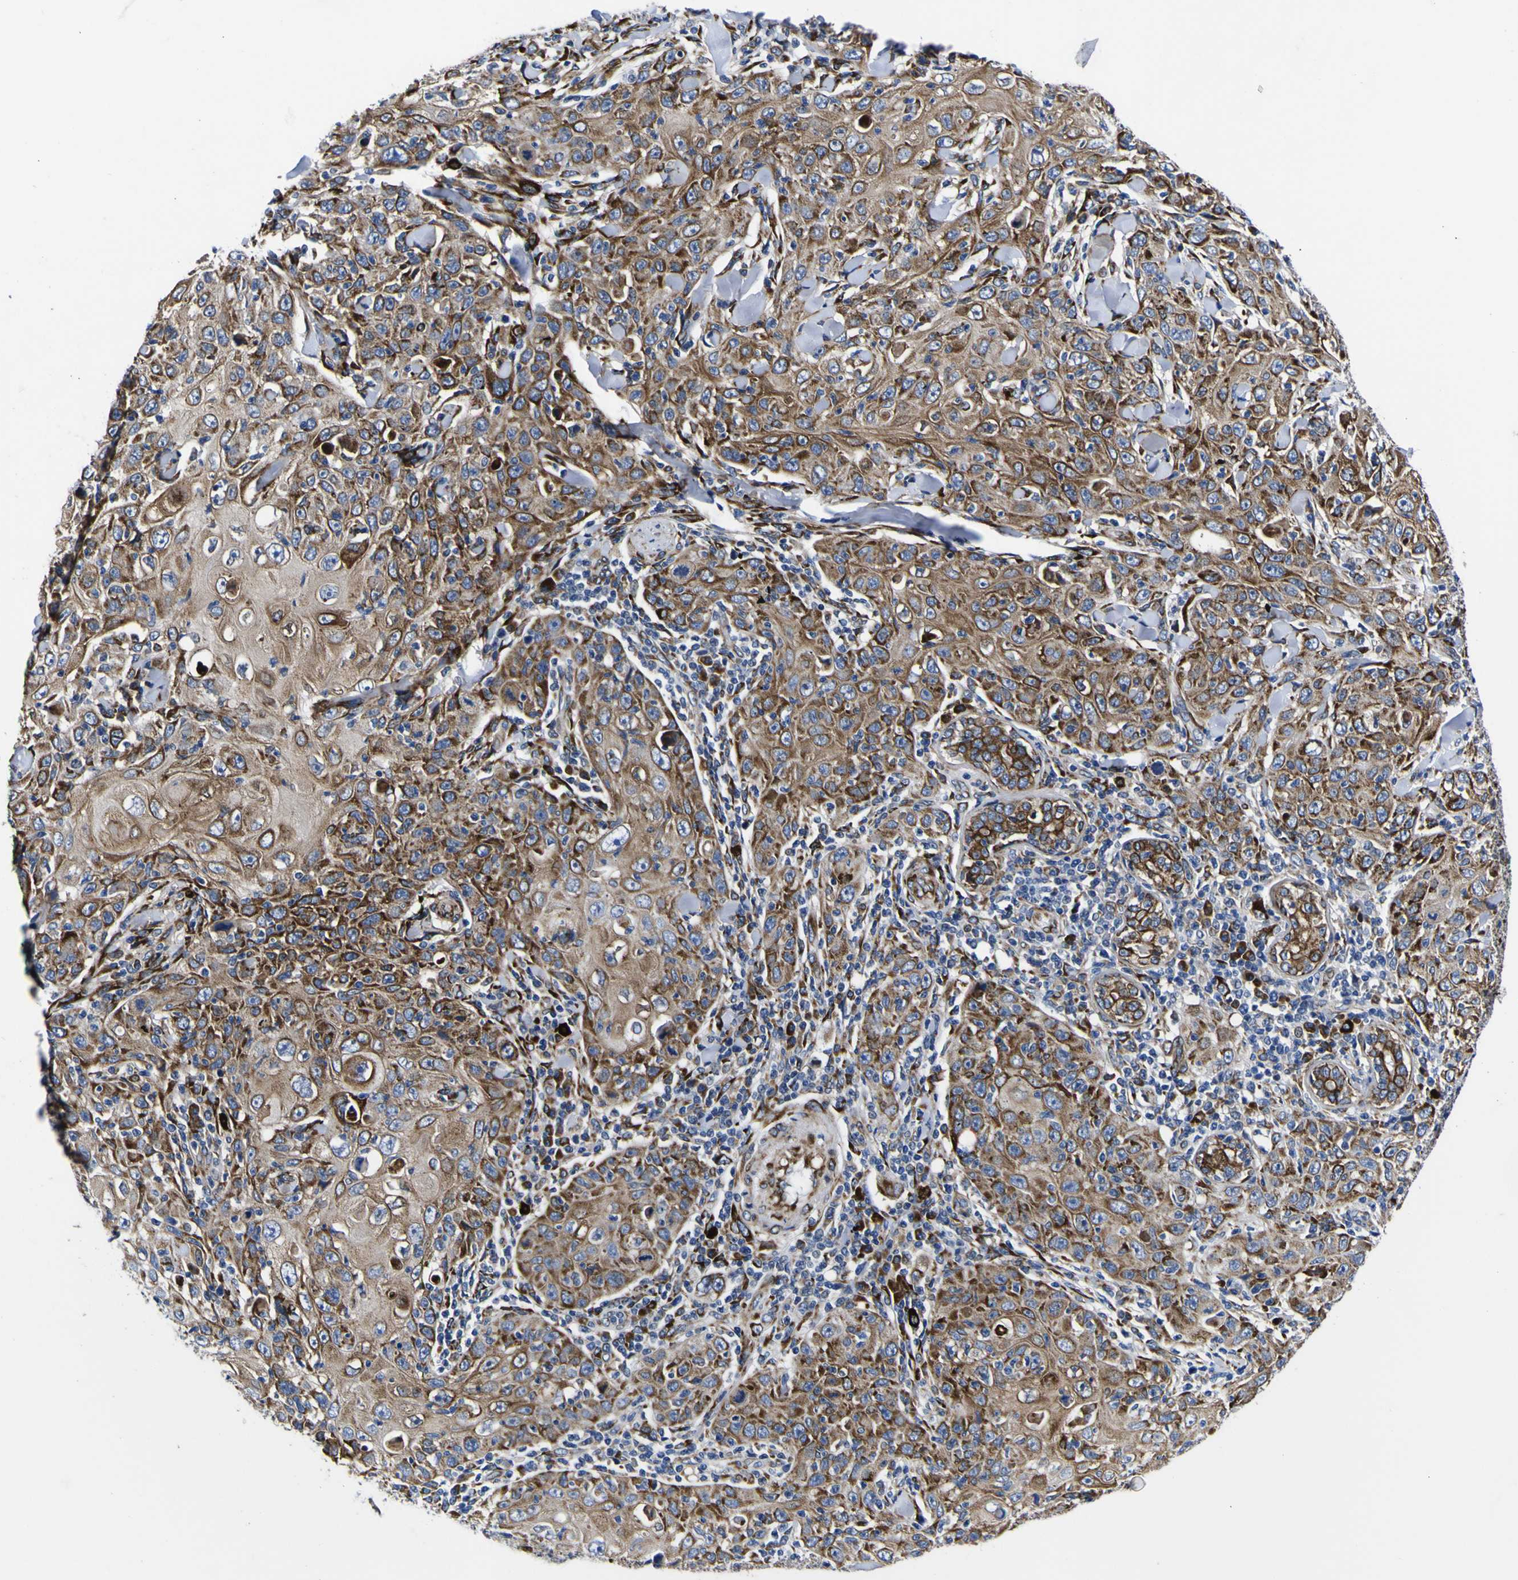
{"staining": {"intensity": "moderate", "quantity": ">75%", "location": "cytoplasmic/membranous"}, "tissue": "skin cancer", "cell_type": "Tumor cells", "image_type": "cancer", "snomed": [{"axis": "morphology", "description": "Squamous cell carcinoma, NOS"}, {"axis": "topography", "description": "Skin"}], "caption": "Brown immunohistochemical staining in human skin cancer (squamous cell carcinoma) reveals moderate cytoplasmic/membranous positivity in about >75% of tumor cells. The staining is performed using DAB (3,3'-diaminobenzidine) brown chromogen to label protein expression. The nuclei are counter-stained blue using hematoxylin.", "gene": "SCD", "patient": {"sex": "female", "age": 88}}